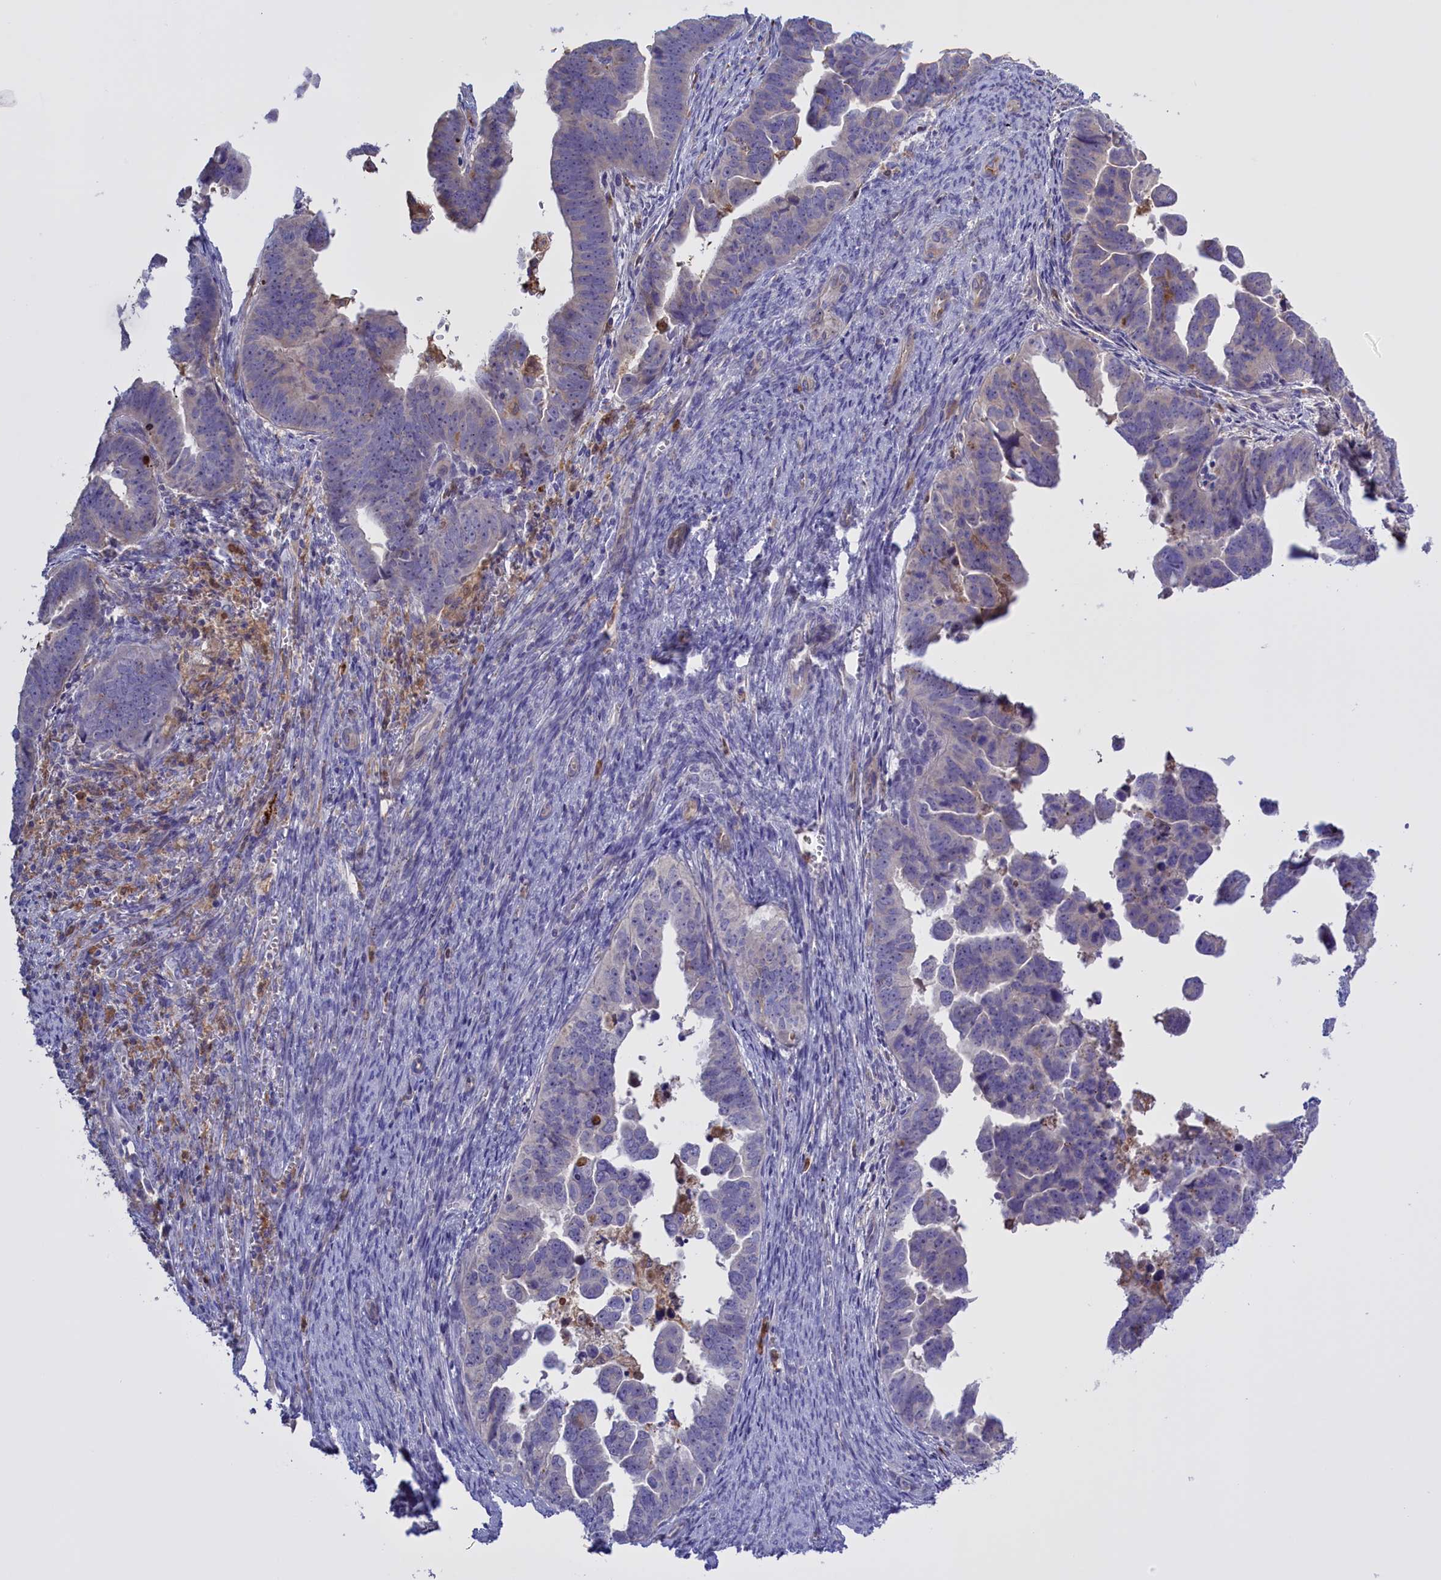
{"staining": {"intensity": "negative", "quantity": "none", "location": "none"}, "tissue": "endometrial cancer", "cell_type": "Tumor cells", "image_type": "cancer", "snomed": [{"axis": "morphology", "description": "Adenocarcinoma, NOS"}, {"axis": "topography", "description": "Endometrium"}], "caption": "High power microscopy micrograph of an IHC image of endometrial cancer (adenocarcinoma), revealing no significant expression in tumor cells.", "gene": "FAM149B1", "patient": {"sex": "female", "age": 75}}